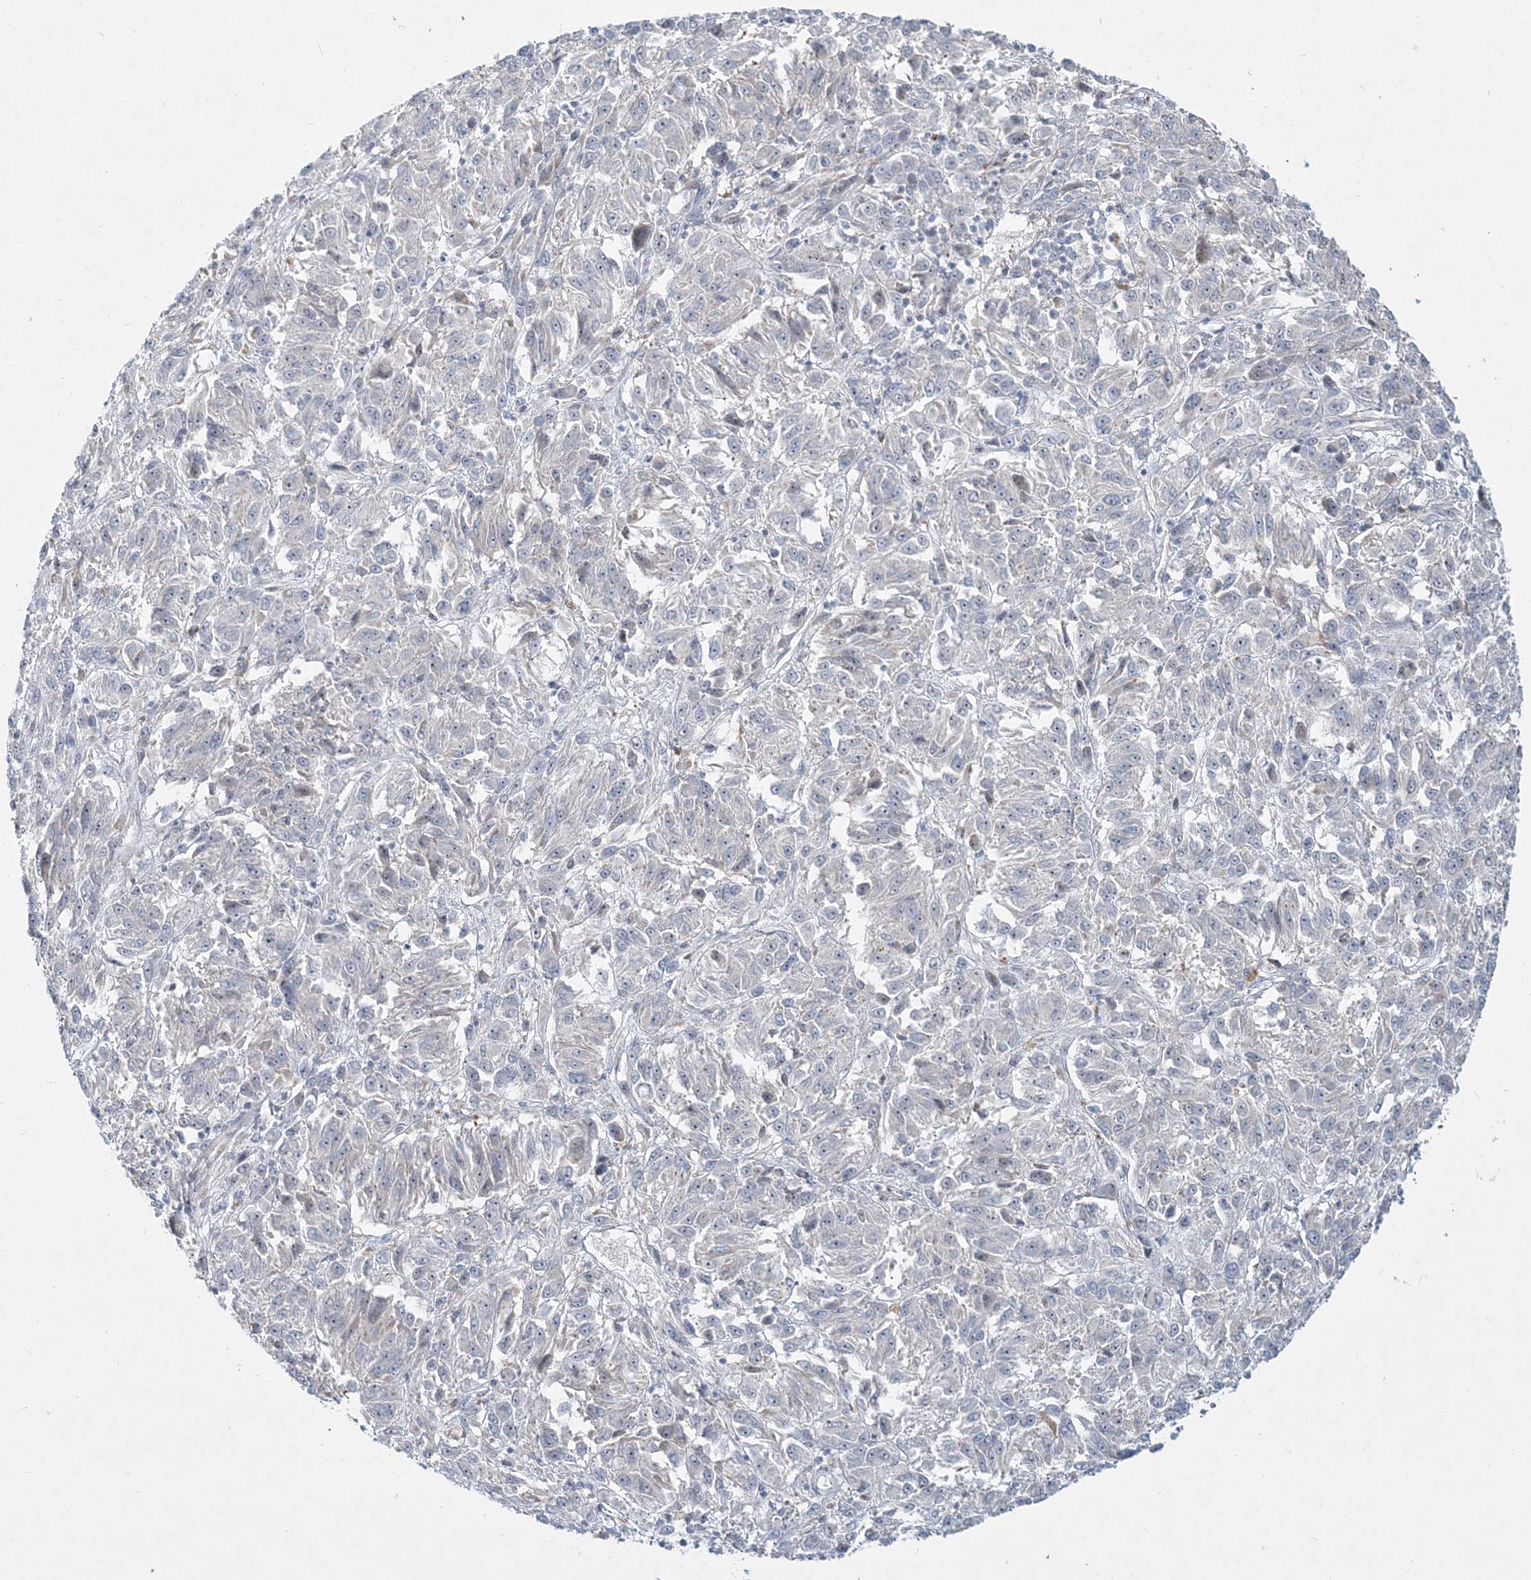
{"staining": {"intensity": "negative", "quantity": "none", "location": "none"}, "tissue": "melanoma", "cell_type": "Tumor cells", "image_type": "cancer", "snomed": [{"axis": "morphology", "description": "Malignant melanoma, Metastatic site"}, {"axis": "topography", "description": "Lung"}], "caption": "High magnification brightfield microscopy of malignant melanoma (metastatic site) stained with DAB (3,3'-diaminobenzidine) (brown) and counterstained with hematoxylin (blue): tumor cells show no significant staining.", "gene": "DNAH5", "patient": {"sex": "male", "age": 64}}